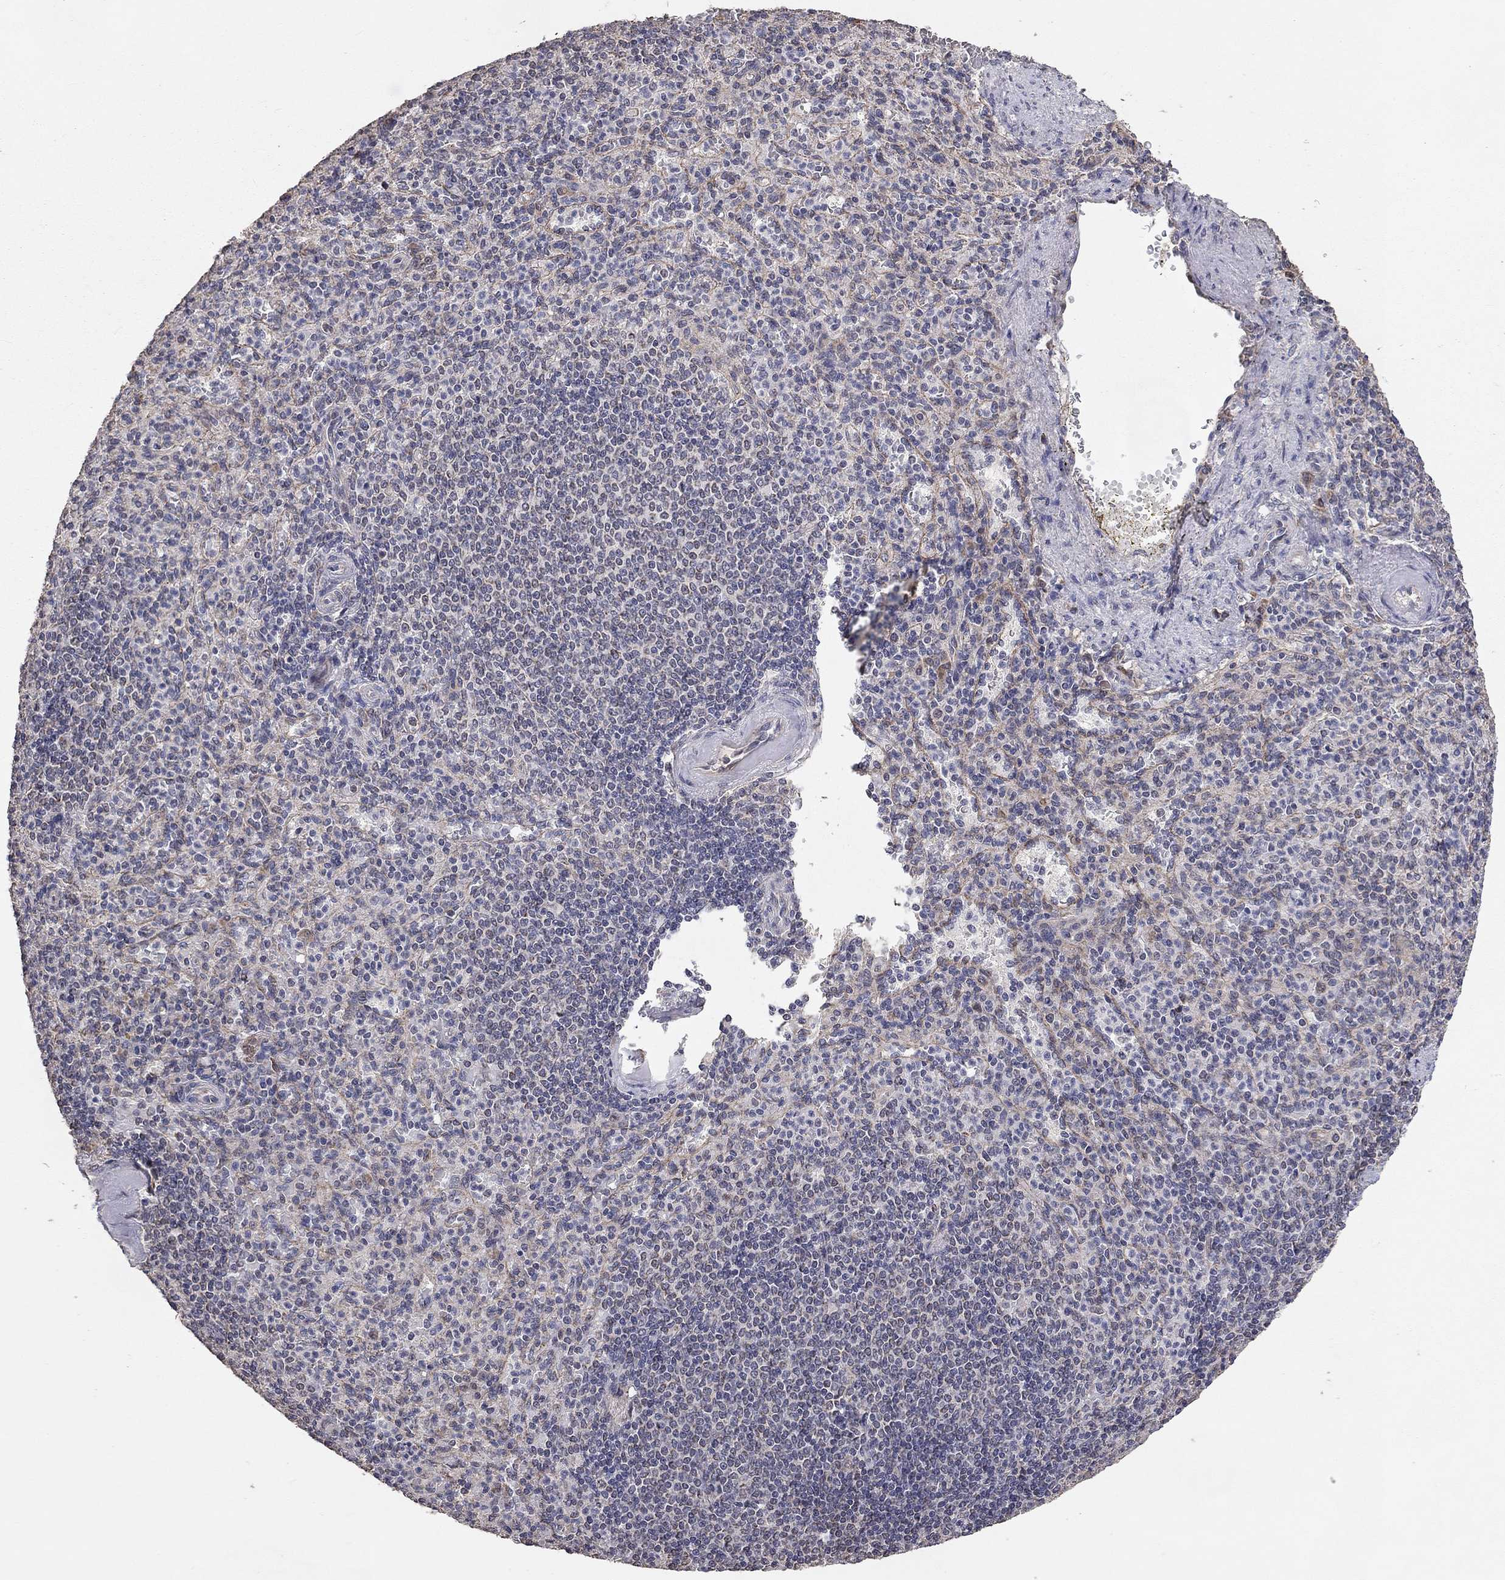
{"staining": {"intensity": "negative", "quantity": "none", "location": "none"}, "tissue": "spleen", "cell_type": "Cells in red pulp", "image_type": "normal", "snomed": [{"axis": "morphology", "description": "Normal tissue, NOS"}, {"axis": "topography", "description": "Spleen"}], "caption": "The micrograph displays no staining of cells in red pulp in normal spleen.", "gene": "ANKRA2", "patient": {"sex": "female", "age": 74}}